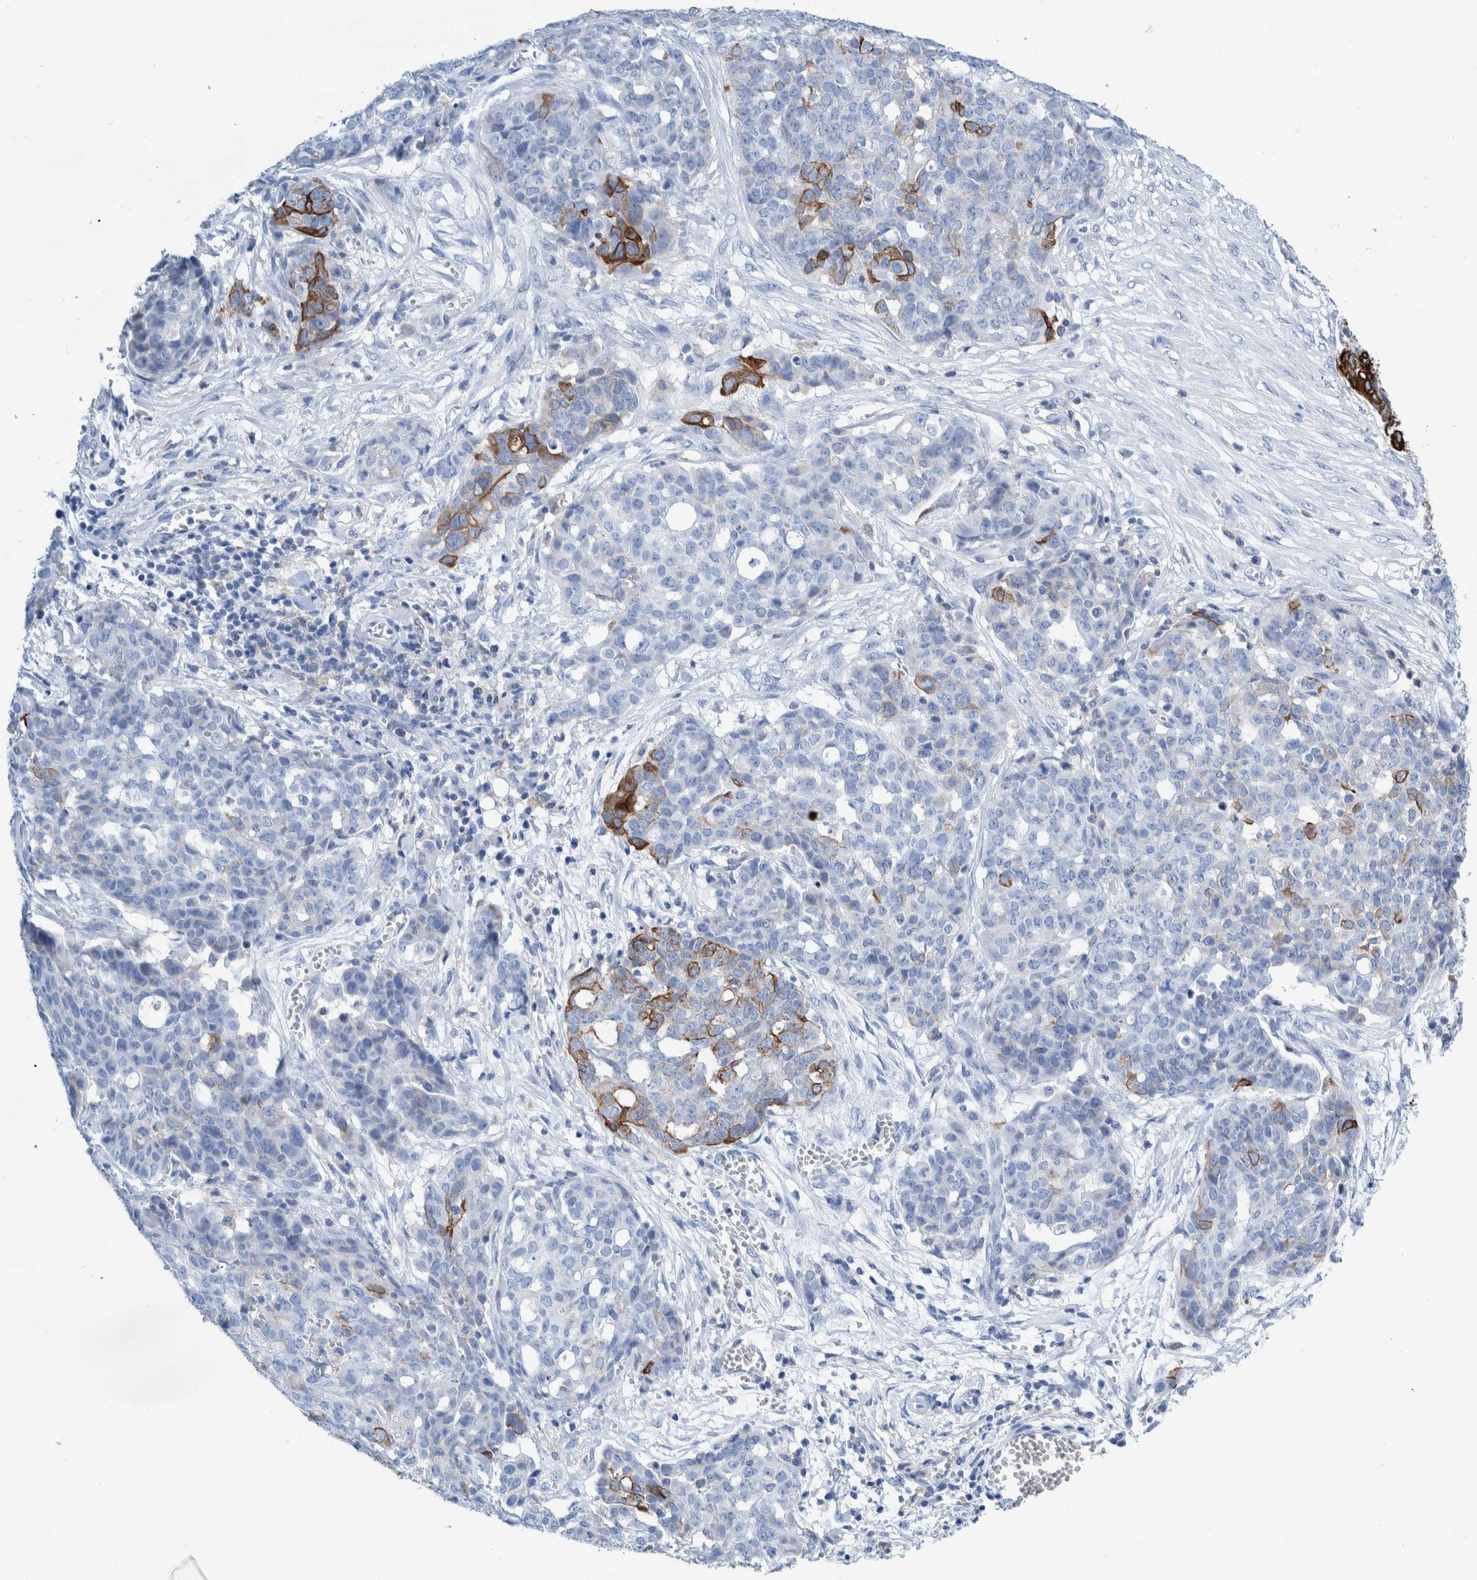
{"staining": {"intensity": "moderate", "quantity": "<25%", "location": "cytoplasmic/membranous"}, "tissue": "ovarian cancer", "cell_type": "Tumor cells", "image_type": "cancer", "snomed": [{"axis": "morphology", "description": "Cystadenocarcinoma, serous, NOS"}, {"axis": "topography", "description": "Soft tissue"}, {"axis": "topography", "description": "Ovary"}], "caption": "Immunohistochemistry image of neoplastic tissue: serous cystadenocarcinoma (ovarian) stained using IHC demonstrates low levels of moderate protein expression localized specifically in the cytoplasmic/membranous of tumor cells, appearing as a cytoplasmic/membranous brown color.", "gene": "KRT14", "patient": {"sex": "female", "age": 57}}